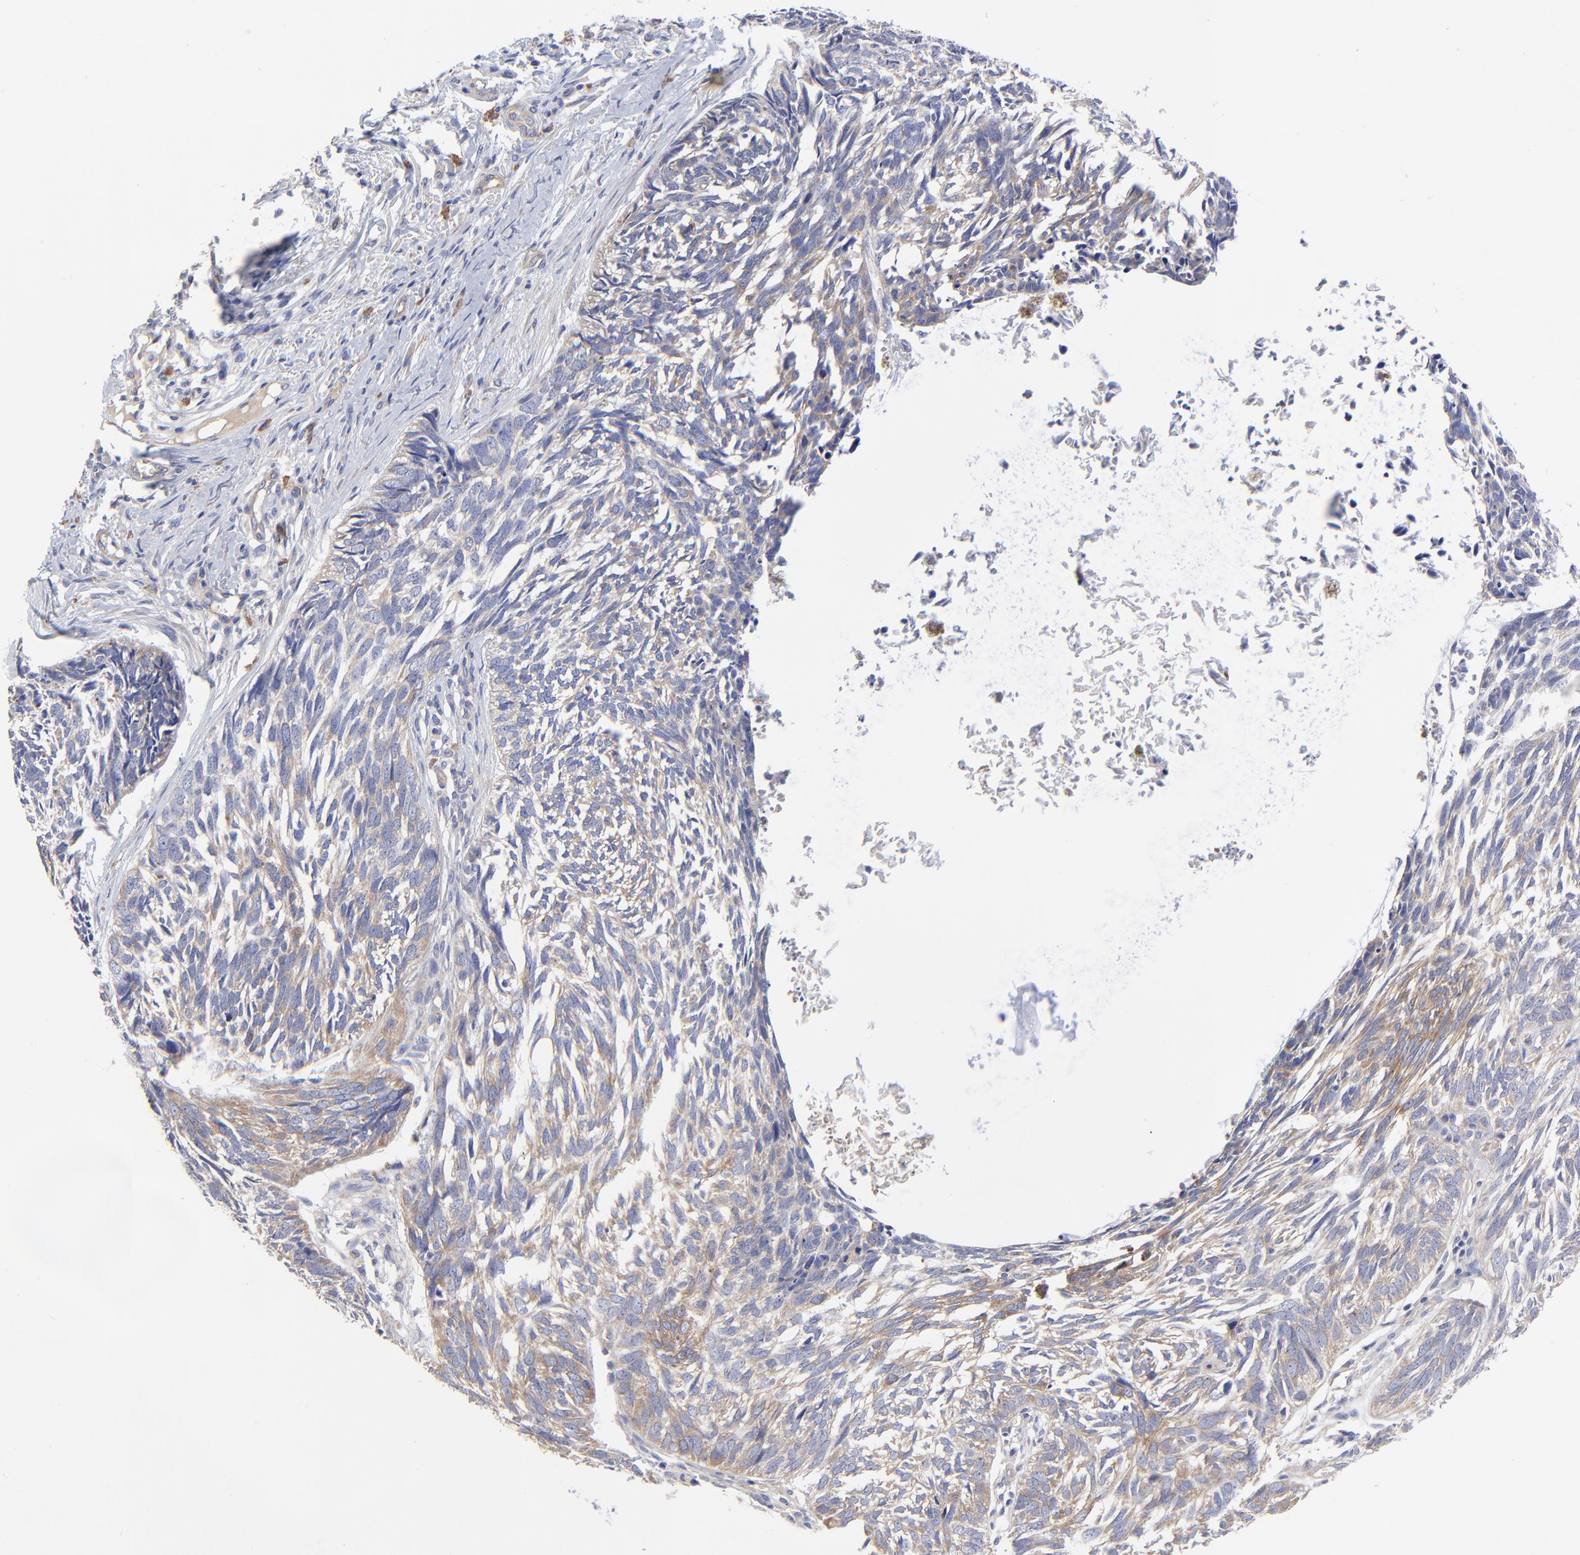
{"staining": {"intensity": "weak", "quantity": "25%-75%", "location": "cytoplasmic/membranous"}, "tissue": "skin cancer", "cell_type": "Tumor cells", "image_type": "cancer", "snomed": [{"axis": "morphology", "description": "Basal cell carcinoma"}, {"axis": "topography", "description": "Skin"}], "caption": "IHC micrograph of neoplastic tissue: human skin cancer stained using IHC exhibits low levels of weak protein expression localized specifically in the cytoplasmic/membranous of tumor cells, appearing as a cytoplasmic/membranous brown color.", "gene": "SULF2", "patient": {"sex": "male", "age": 63}}